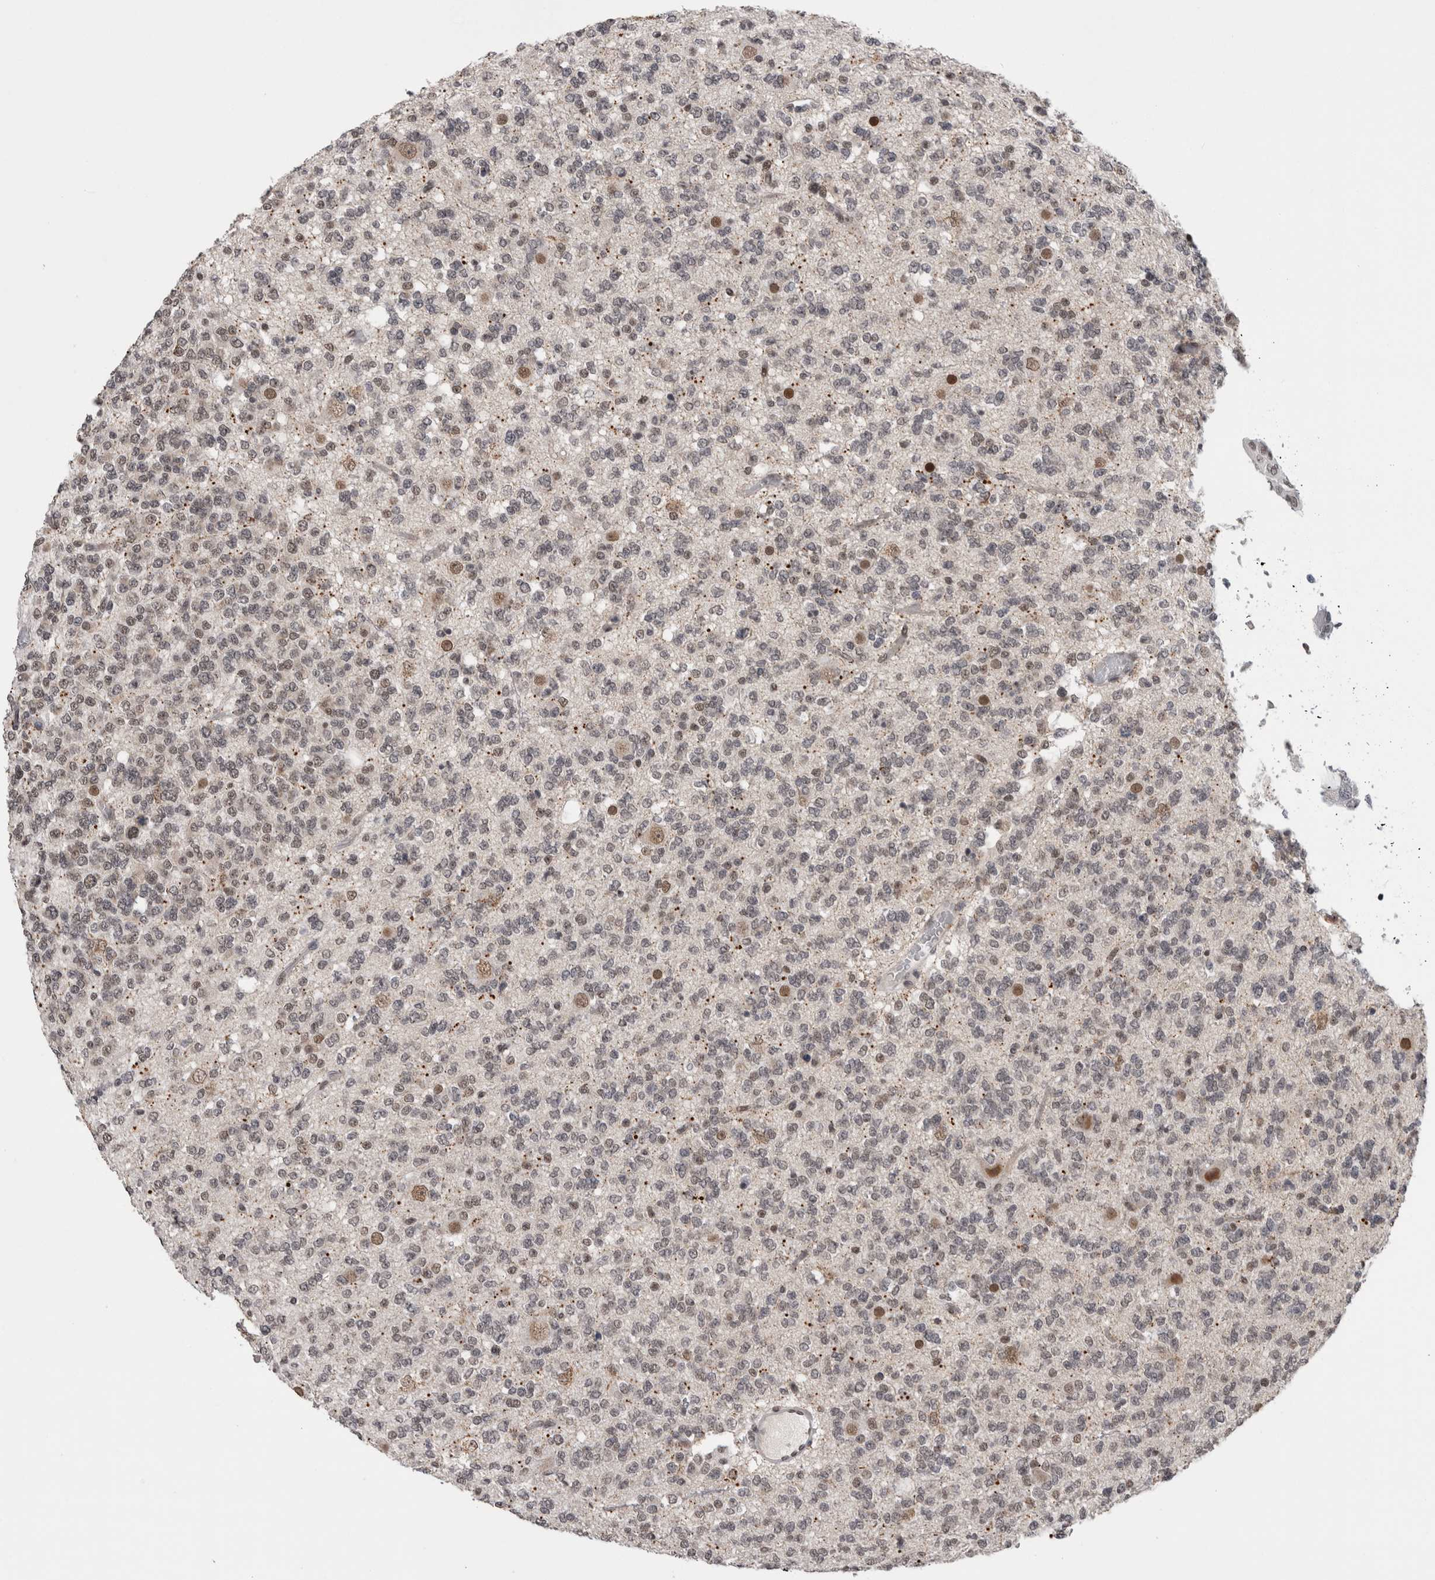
{"staining": {"intensity": "weak", "quantity": "<25%", "location": "nuclear"}, "tissue": "glioma", "cell_type": "Tumor cells", "image_type": "cancer", "snomed": [{"axis": "morphology", "description": "Glioma, malignant, Low grade"}, {"axis": "topography", "description": "Brain"}], "caption": "Immunohistochemistry (IHC) of human glioma displays no positivity in tumor cells.", "gene": "CPSF2", "patient": {"sex": "male", "age": 38}}